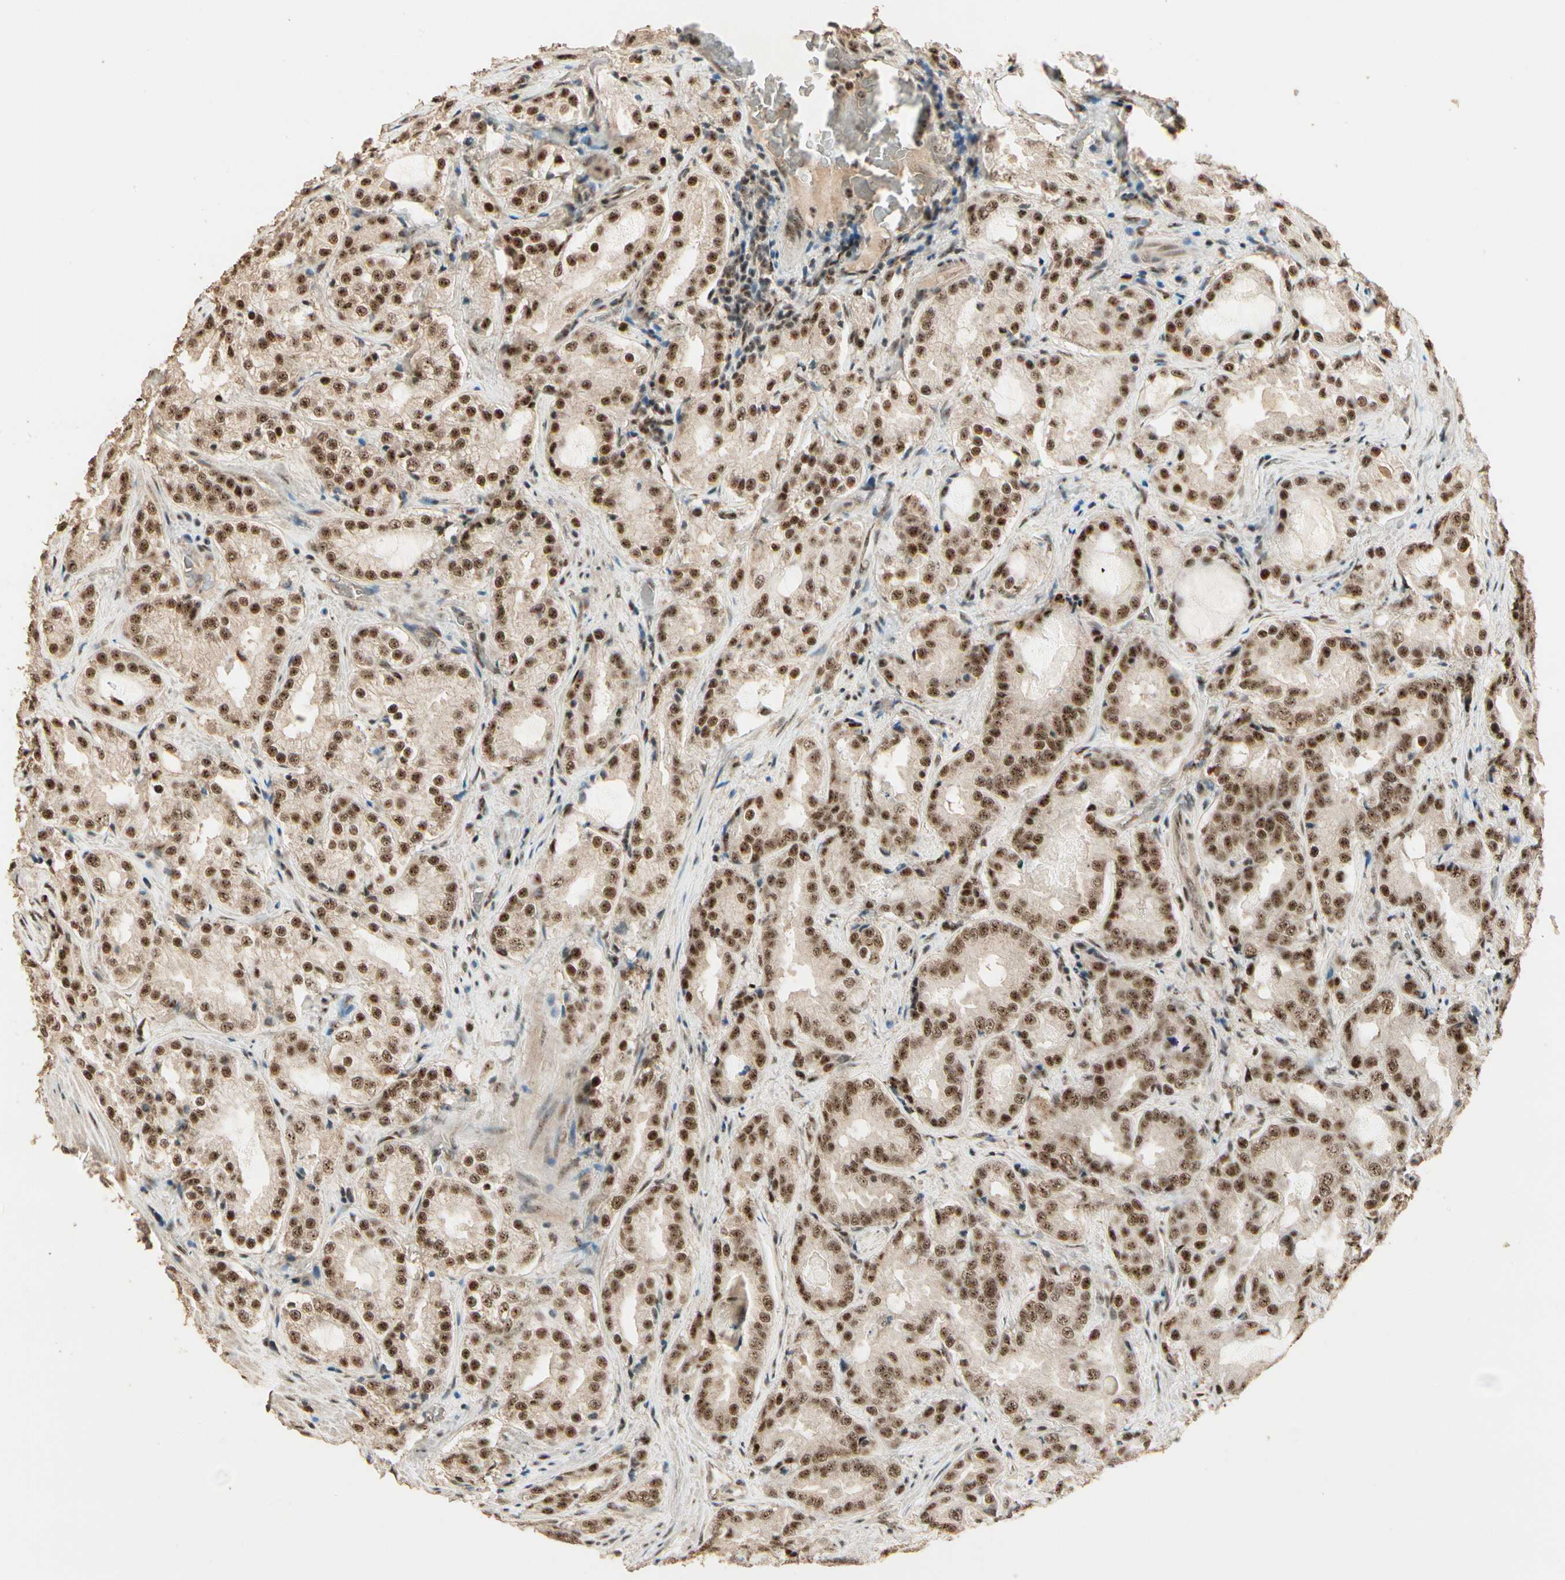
{"staining": {"intensity": "moderate", "quantity": ">75%", "location": "nuclear"}, "tissue": "prostate cancer", "cell_type": "Tumor cells", "image_type": "cancer", "snomed": [{"axis": "morphology", "description": "Adenocarcinoma, High grade"}, {"axis": "topography", "description": "Prostate"}], "caption": "Immunohistochemistry (IHC) micrograph of neoplastic tissue: human prostate high-grade adenocarcinoma stained using immunohistochemistry exhibits medium levels of moderate protein expression localized specifically in the nuclear of tumor cells, appearing as a nuclear brown color.", "gene": "RBM25", "patient": {"sex": "male", "age": 73}}